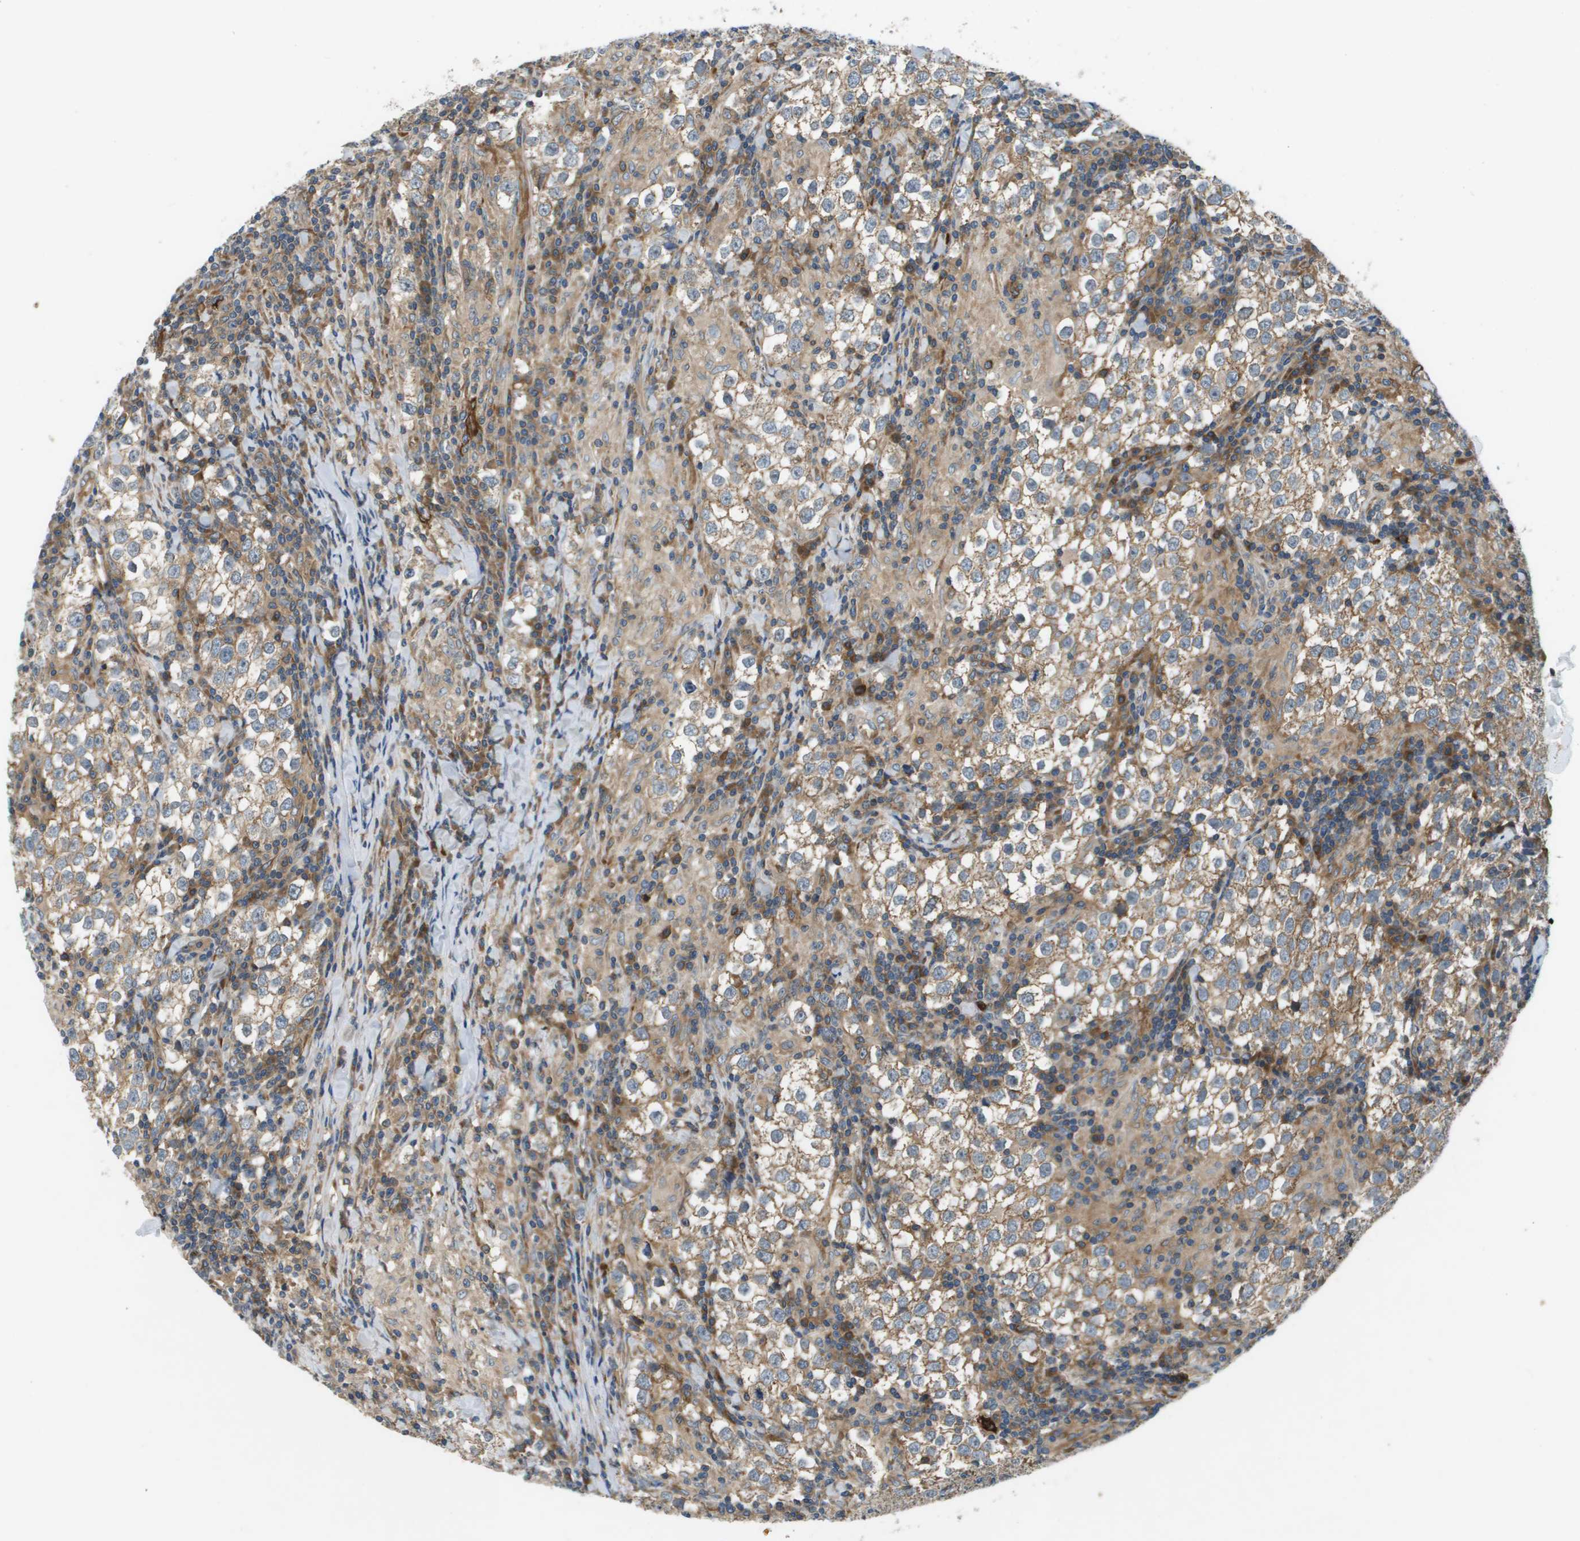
{"staining": {"intensity": "weak", "quantity": ">75%", "location": "cytoplasmic/membranous"}, "tissue": "testis cancer", "cell_type": "Tumor cells", "image_type": "cancer", "snomed": [{"axis": "morphology", "description": "Seminoma, NOS"}, {"axis": "morphology", "description": "Carcinoma, Embryonal, NOS"}, {"axis": "topography", "description": "Testis"}], "caption": "Testis cancer tissue shows weak cytoplasmic/membranous expression in approximately >75% of tumor cells, visualized by immunohistochemistry. Using DAB (3,3'-diaminobenzidine) (brown) and hematoxylin (blue) stains, captured at high magnification using brightfield microscopy.", "gene": "SAMSN1", "patient": {"sex": "male", "age": 36}}